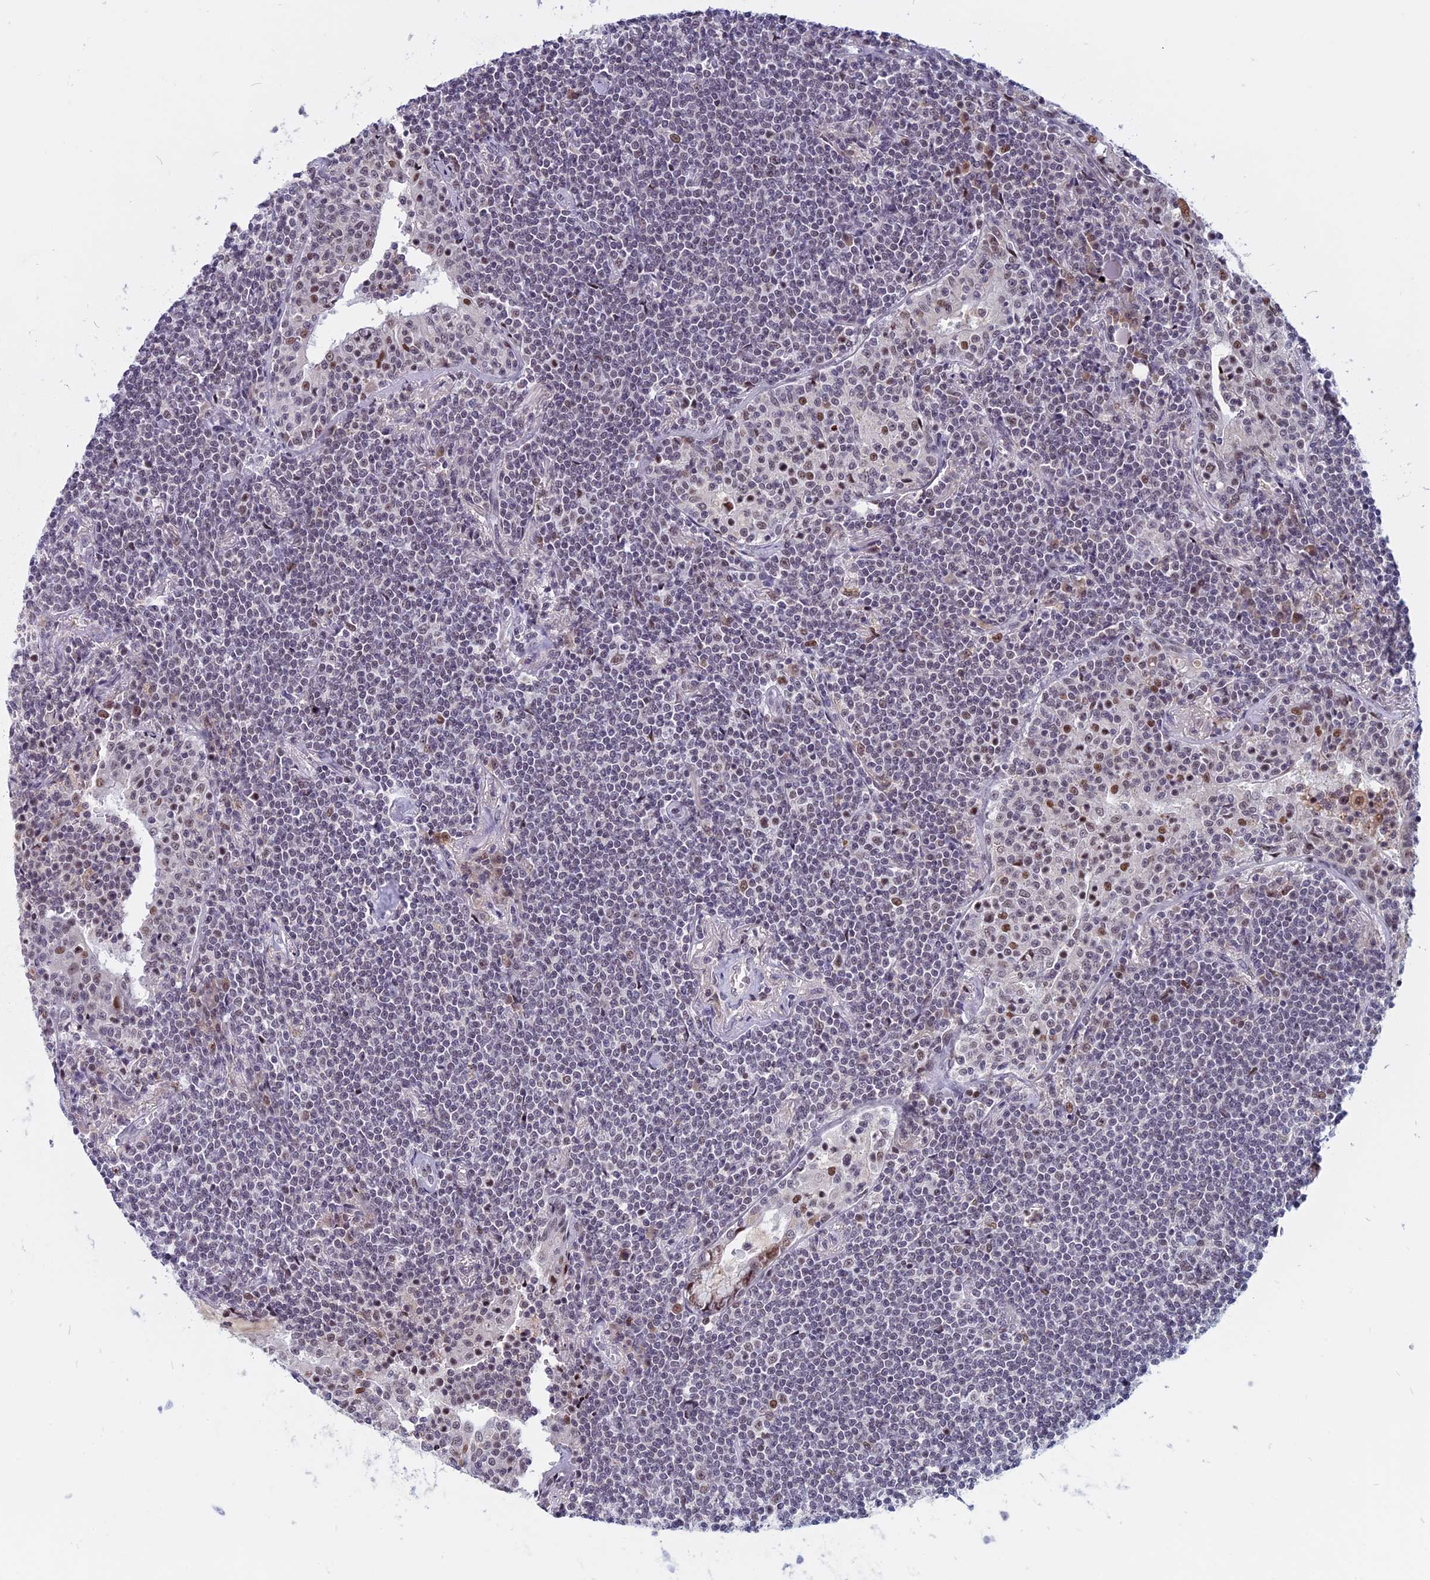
{"staining": {"intensity": "negative", "quantity": "none", "location": "none"}, "tissue": "lymphoma", "cell_type": "Tumor cells", "image_type": "cancer", "snomed": [{"axis": "morphology", "description": "Malignant lymphoma, non-Hodgkin's type, Low grade"}, {"axis": "topography", "description": "Lung"}], "caption": "Micrograph shows no significant protein expression in tumor cells of low-grade malignant lymphoma, non-Hodgkin's type.", "gene": "CDC7", "patient": {"sex": "female", "age": 71}}